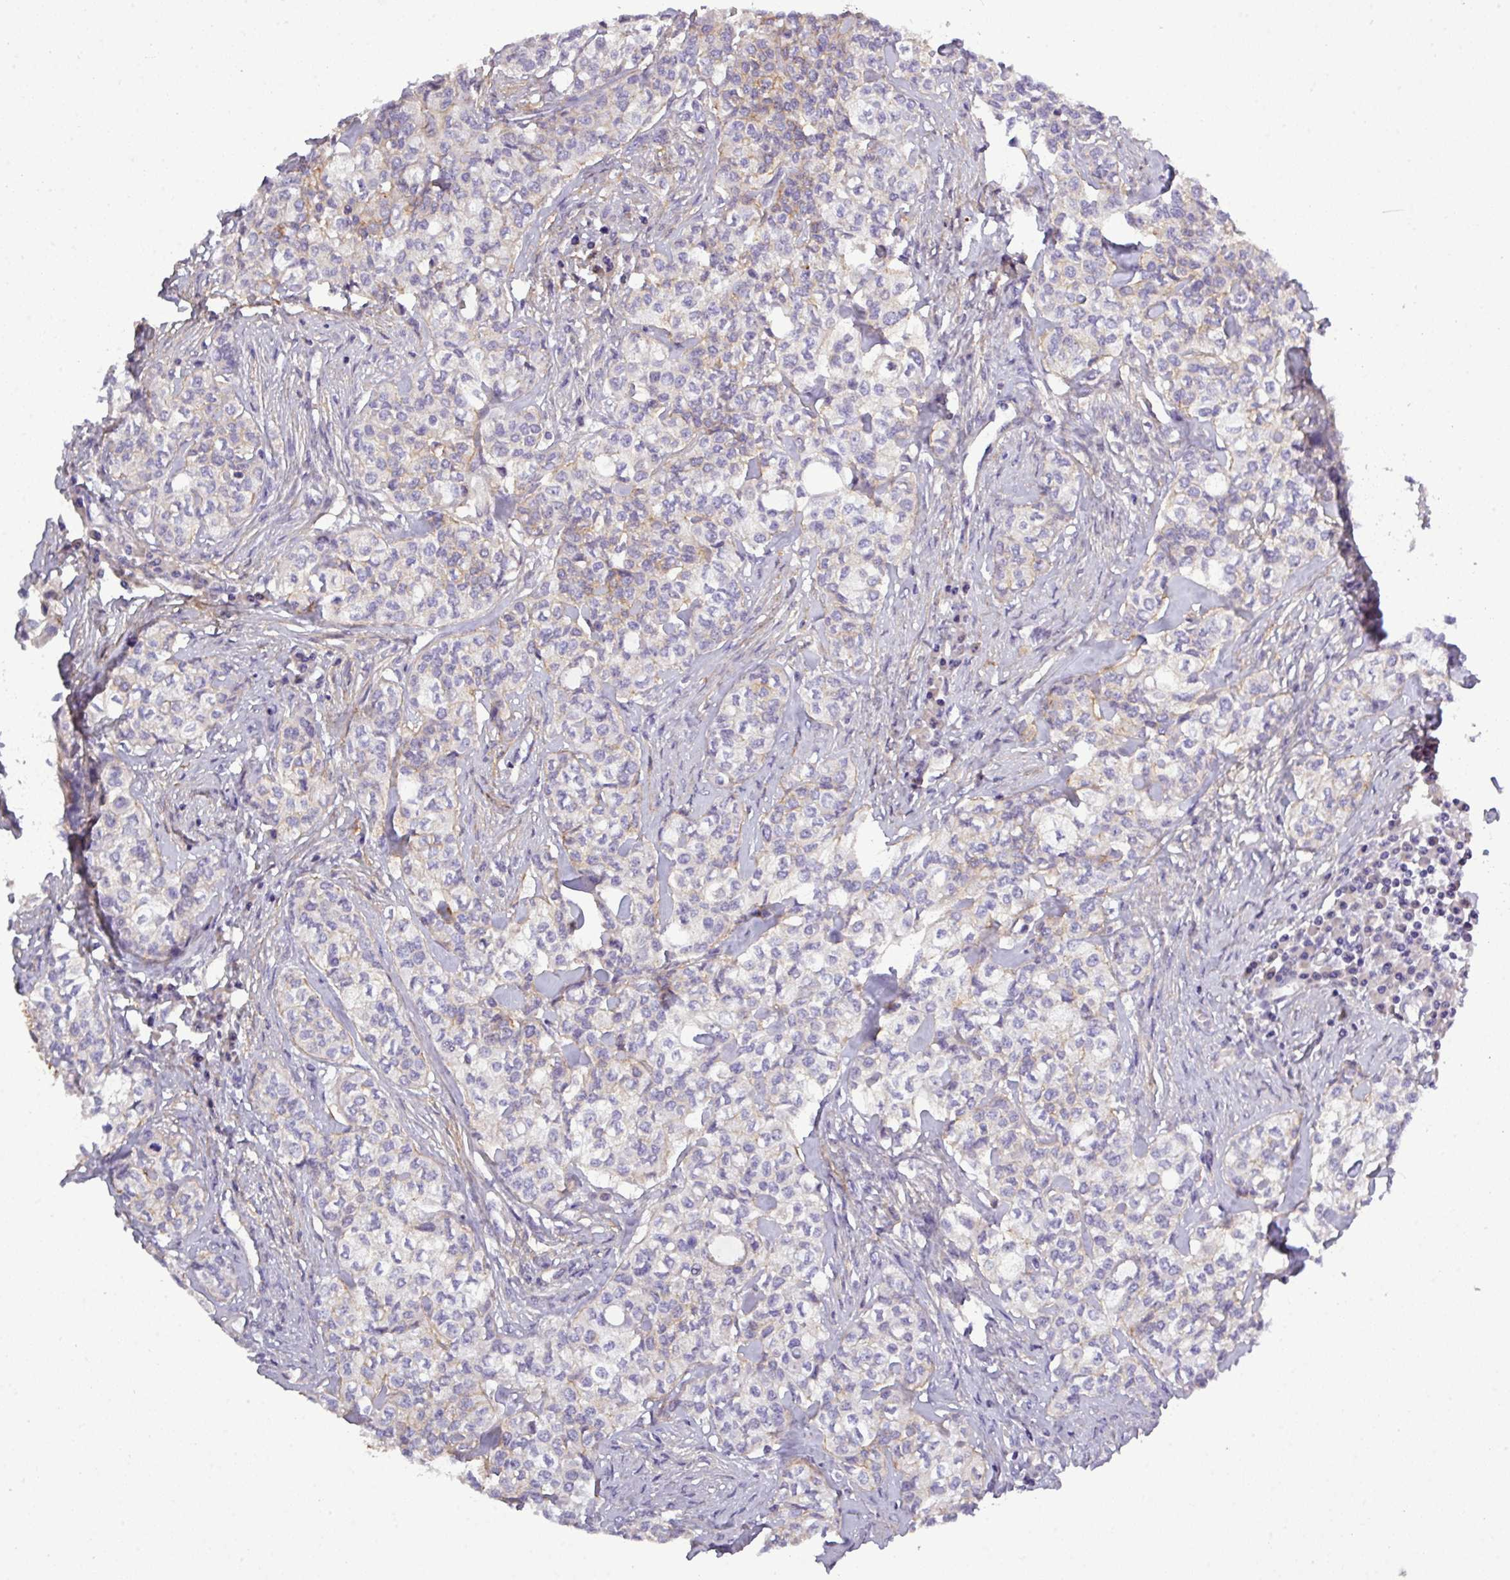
{"staining": {"intensity": "weak", "quantity": "<25%", "location": "cytoplasmic/membranous"}, "tissue": "head and neck cancer", "cell_type": "Tumor cells", "image_type": "cancer", "snomed": [{"axis": "morphology", "description": "Adenocarcinoma, NOS"}, {"axis": "topography", "description": "Head-Neck"}], "caption": "DAB (3,3'-diaminobenzidine) immunohistochemical staining of adenocarcinoma (head and neck) exhibits no significant expression in tumor cells.", "gene": "PARD6A", "patient": {"sex": "male", "age": 81}}